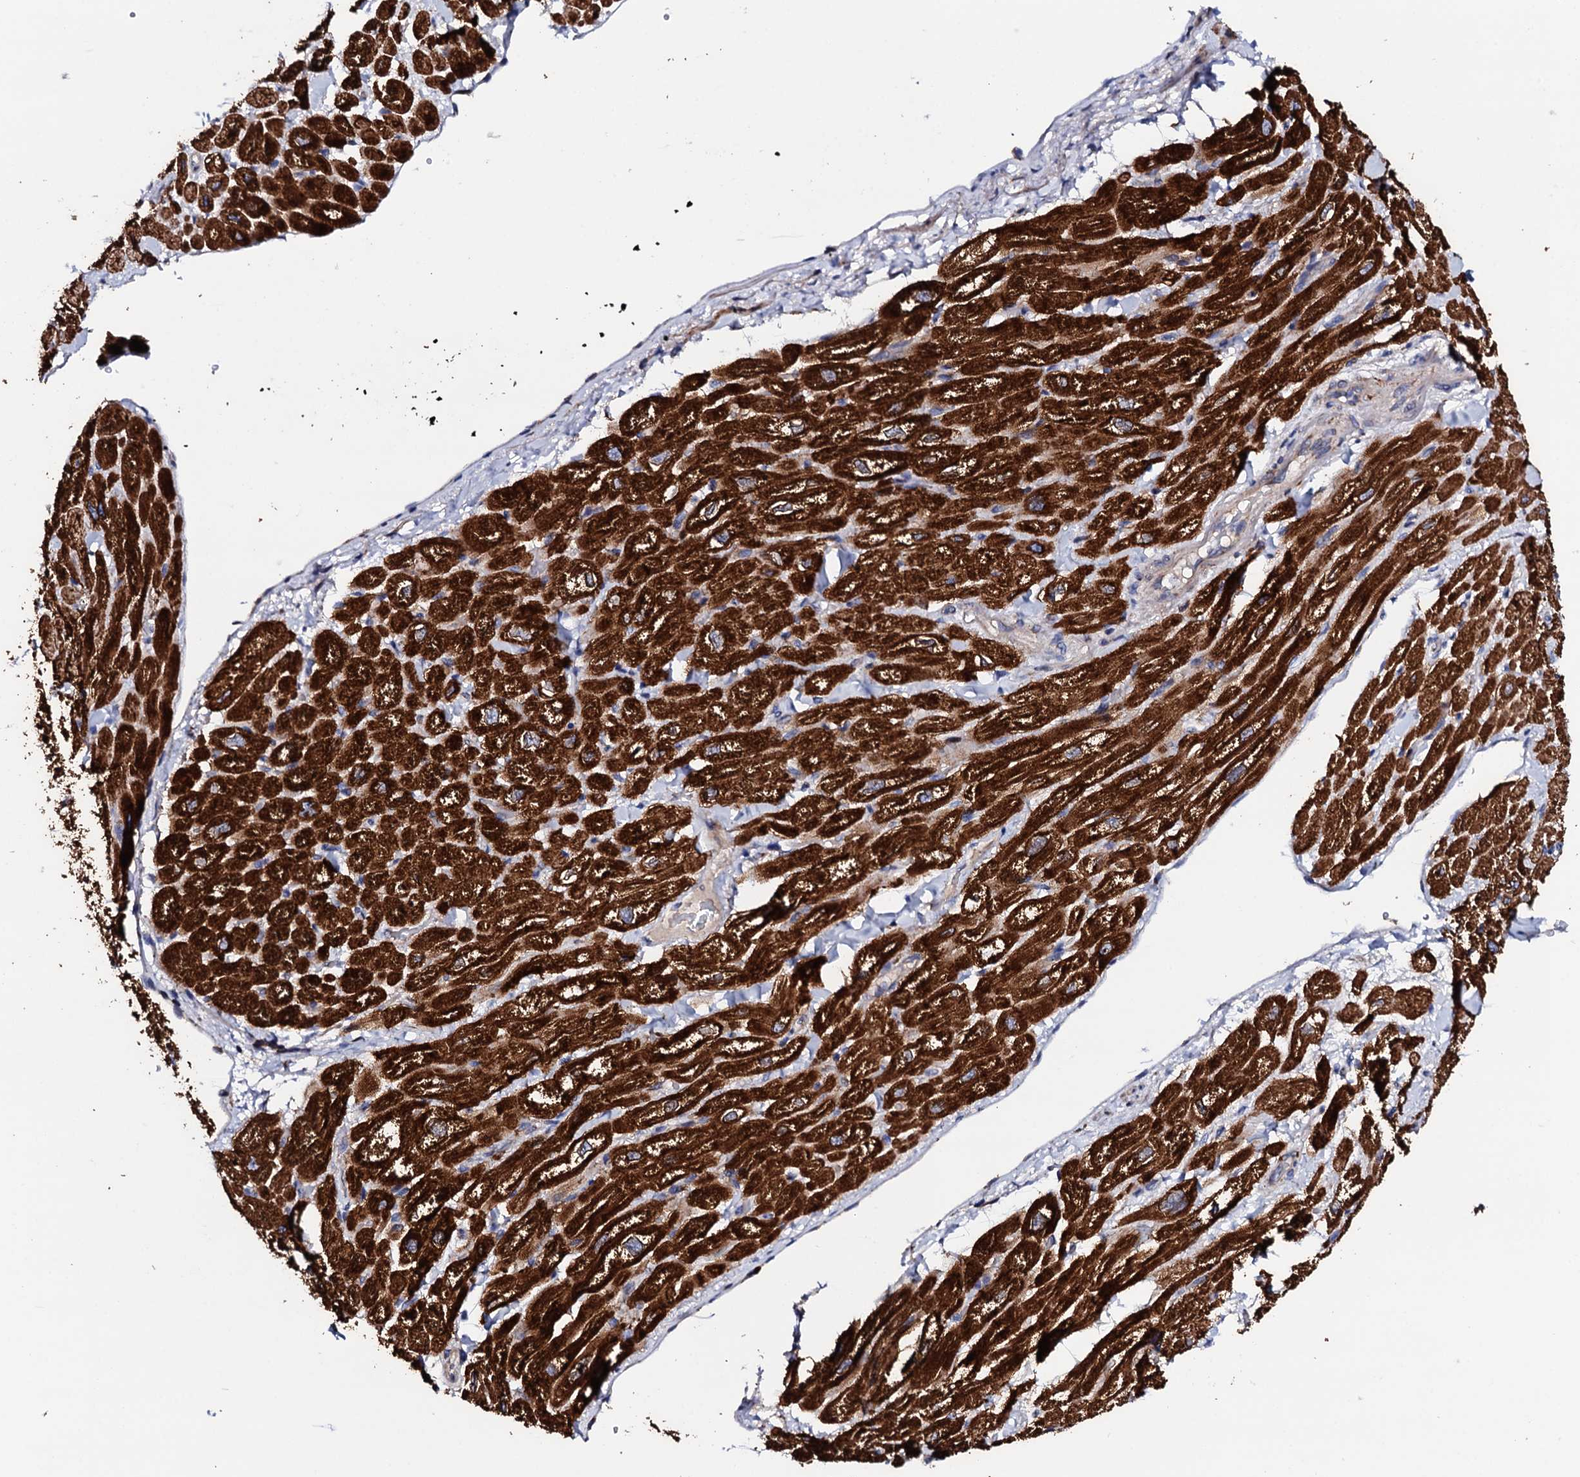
{"staining": {"intensity": "strong", "quantity": ">75%", "location": "cytoplasmic/membranous"}, "tissue": "heart muscle", "cell_type": "Cardiomyocytes", "image_type": "normal", "snomed": [{"axis": "morphology", "description": "Normal tissue, NOS"}, {"axis": "topography", "description": "Heart"}], "caption": "Unremarkable heart muscle reveals strong cytoplasmic/membranous positivity in about >75% of cardiomyocytes.", "gene": "TCAF2C", "patient": {"sex": "male", "age": 65}}